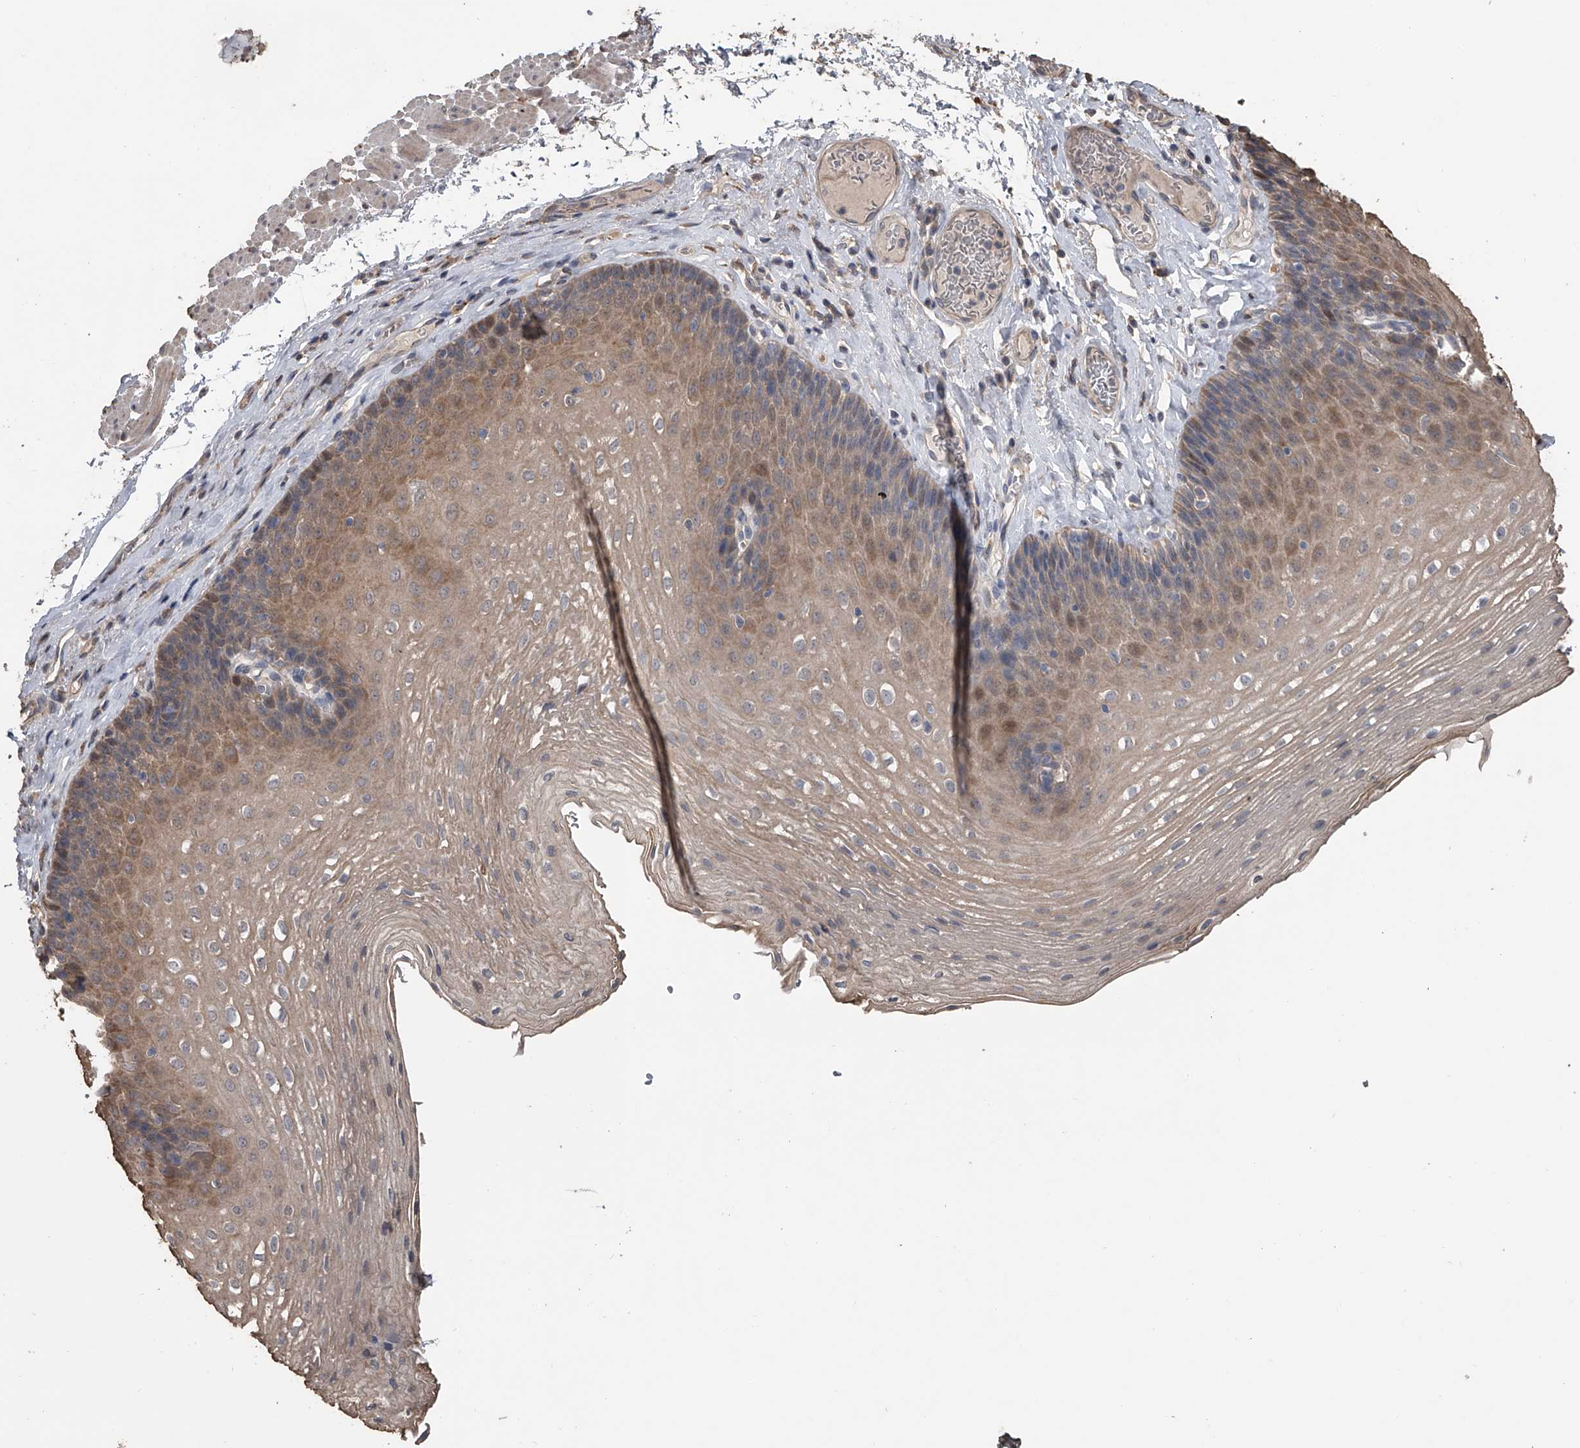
{"staining": {"intensity": "moderate", "quantity": "<25%", "location": "cytoplasmic/membranous"}, "tissue": "esophagus", "cell_type": "Squamous epithelial cells", "image_type": "normal", "snomed": [{"axis": "morphology", "description": "Normal tissue, NOS"}, {"axis": "topography", "description": "Esophagus"}], "caption": "Benign esophagus exhibits moderate cytoplasmic/membranous expression in about <25% of squamous epithelial cells, visualized by immunohistochemistry. Immunohistochemistry (ihc) stains the protein in brown and the nuclei are stained blue.", "gene": "DOCK9", "patient": {"sex": "female", "age": 66}}